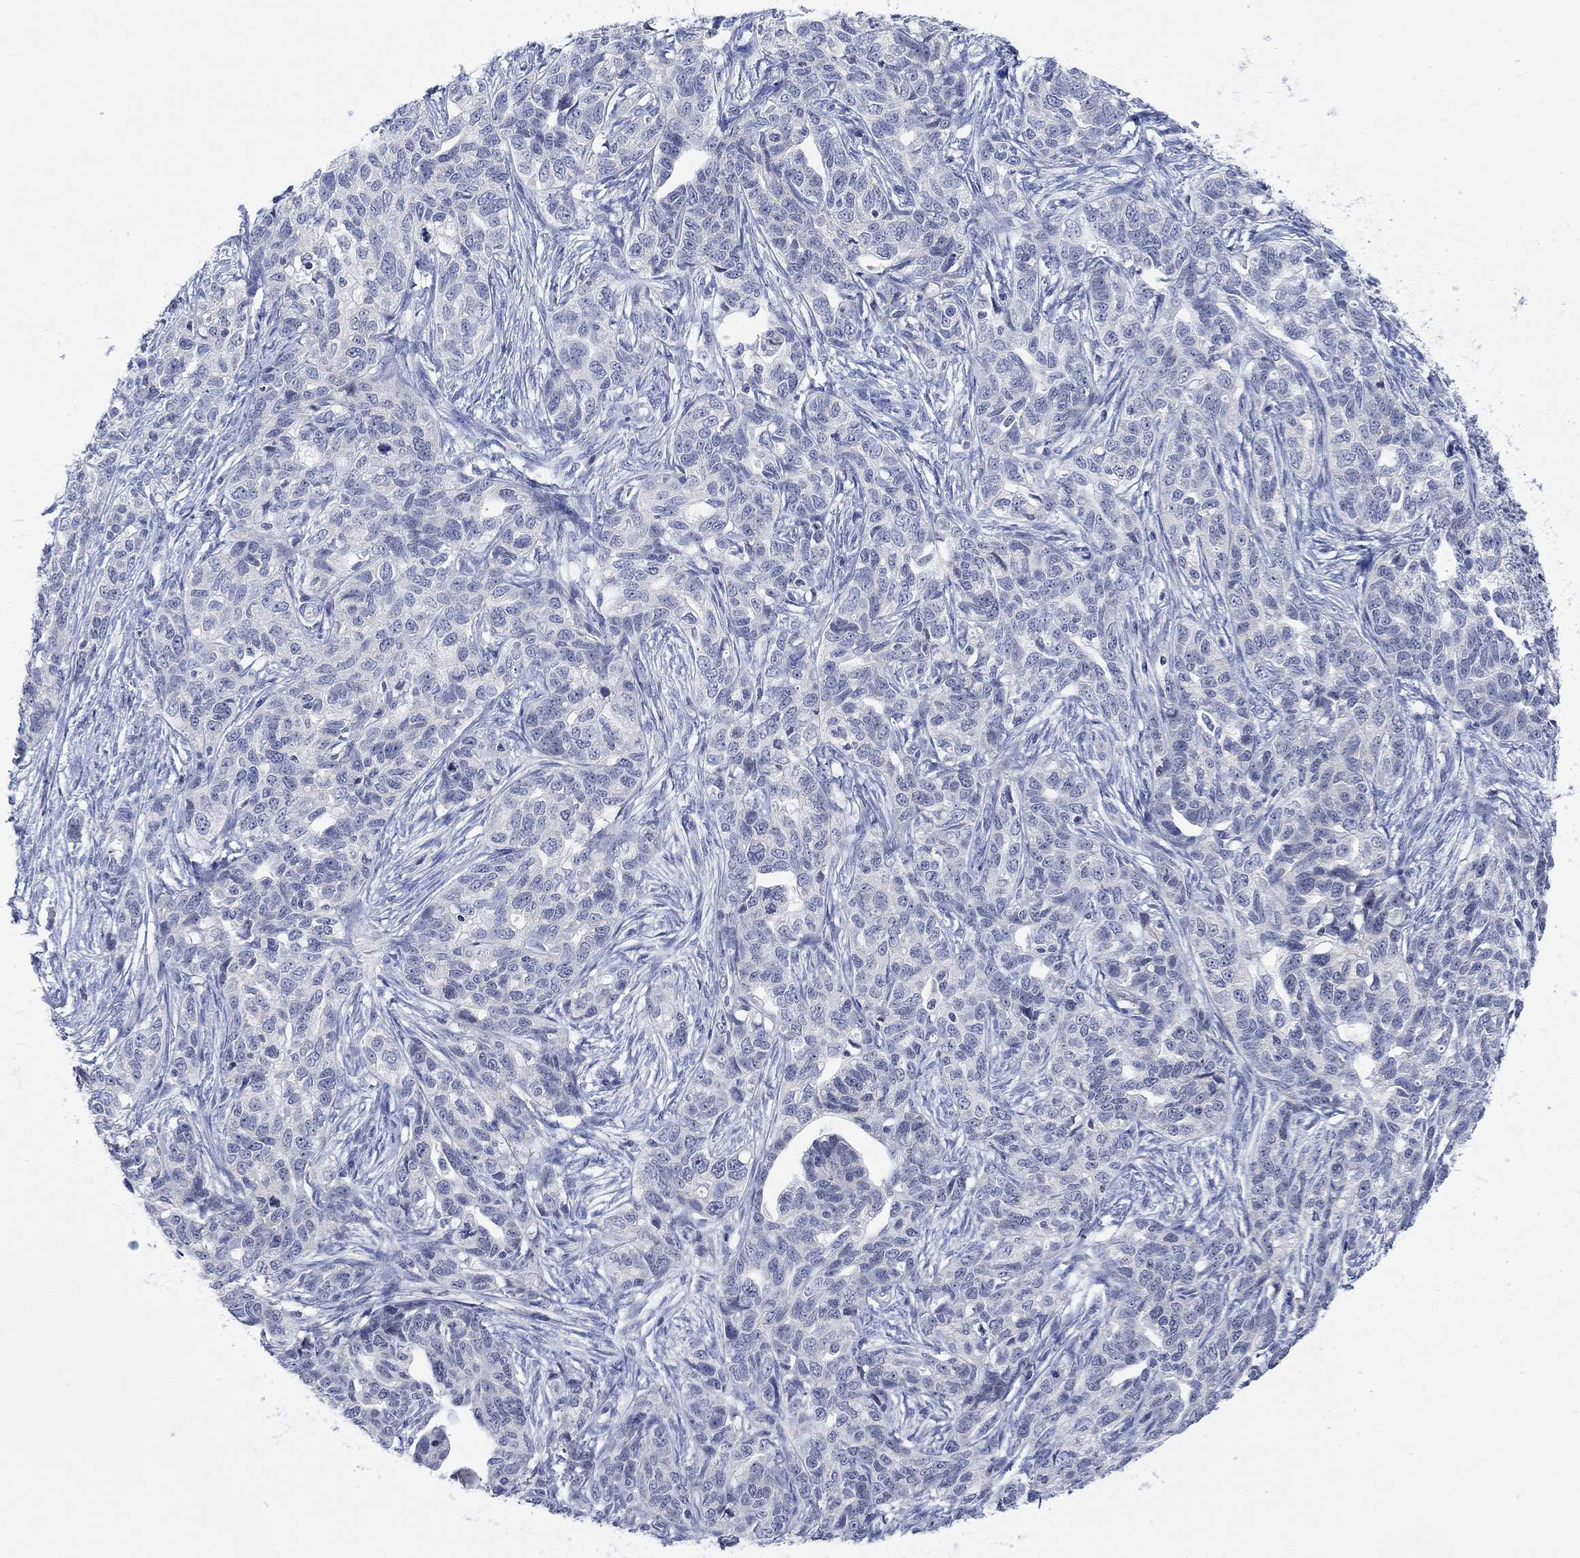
{"staining": {"intensity": "negative", "quantity": "none", "location": "none"}, "tissue": "ovarian cancer", "cell_type": "Tumor cells", "image_type": "cancer", "snomed": [{"axis": "morphology", "description": "Cystadenocarcinoma, serous, NOS"}, {"axis": "topography", "description": "Ovary"}], "caption": "Immunohistochemical staining of ovarian cancer (serous cystadenocarcinoma) reveals no significant staining in tumor cells. (DAB (3,3'-diaminobenzidine) immunohistochemistry with hematoxylin counter stain).", "gene": "ATP6V1E2", "patient": {"sex": "female", "age": 71}}